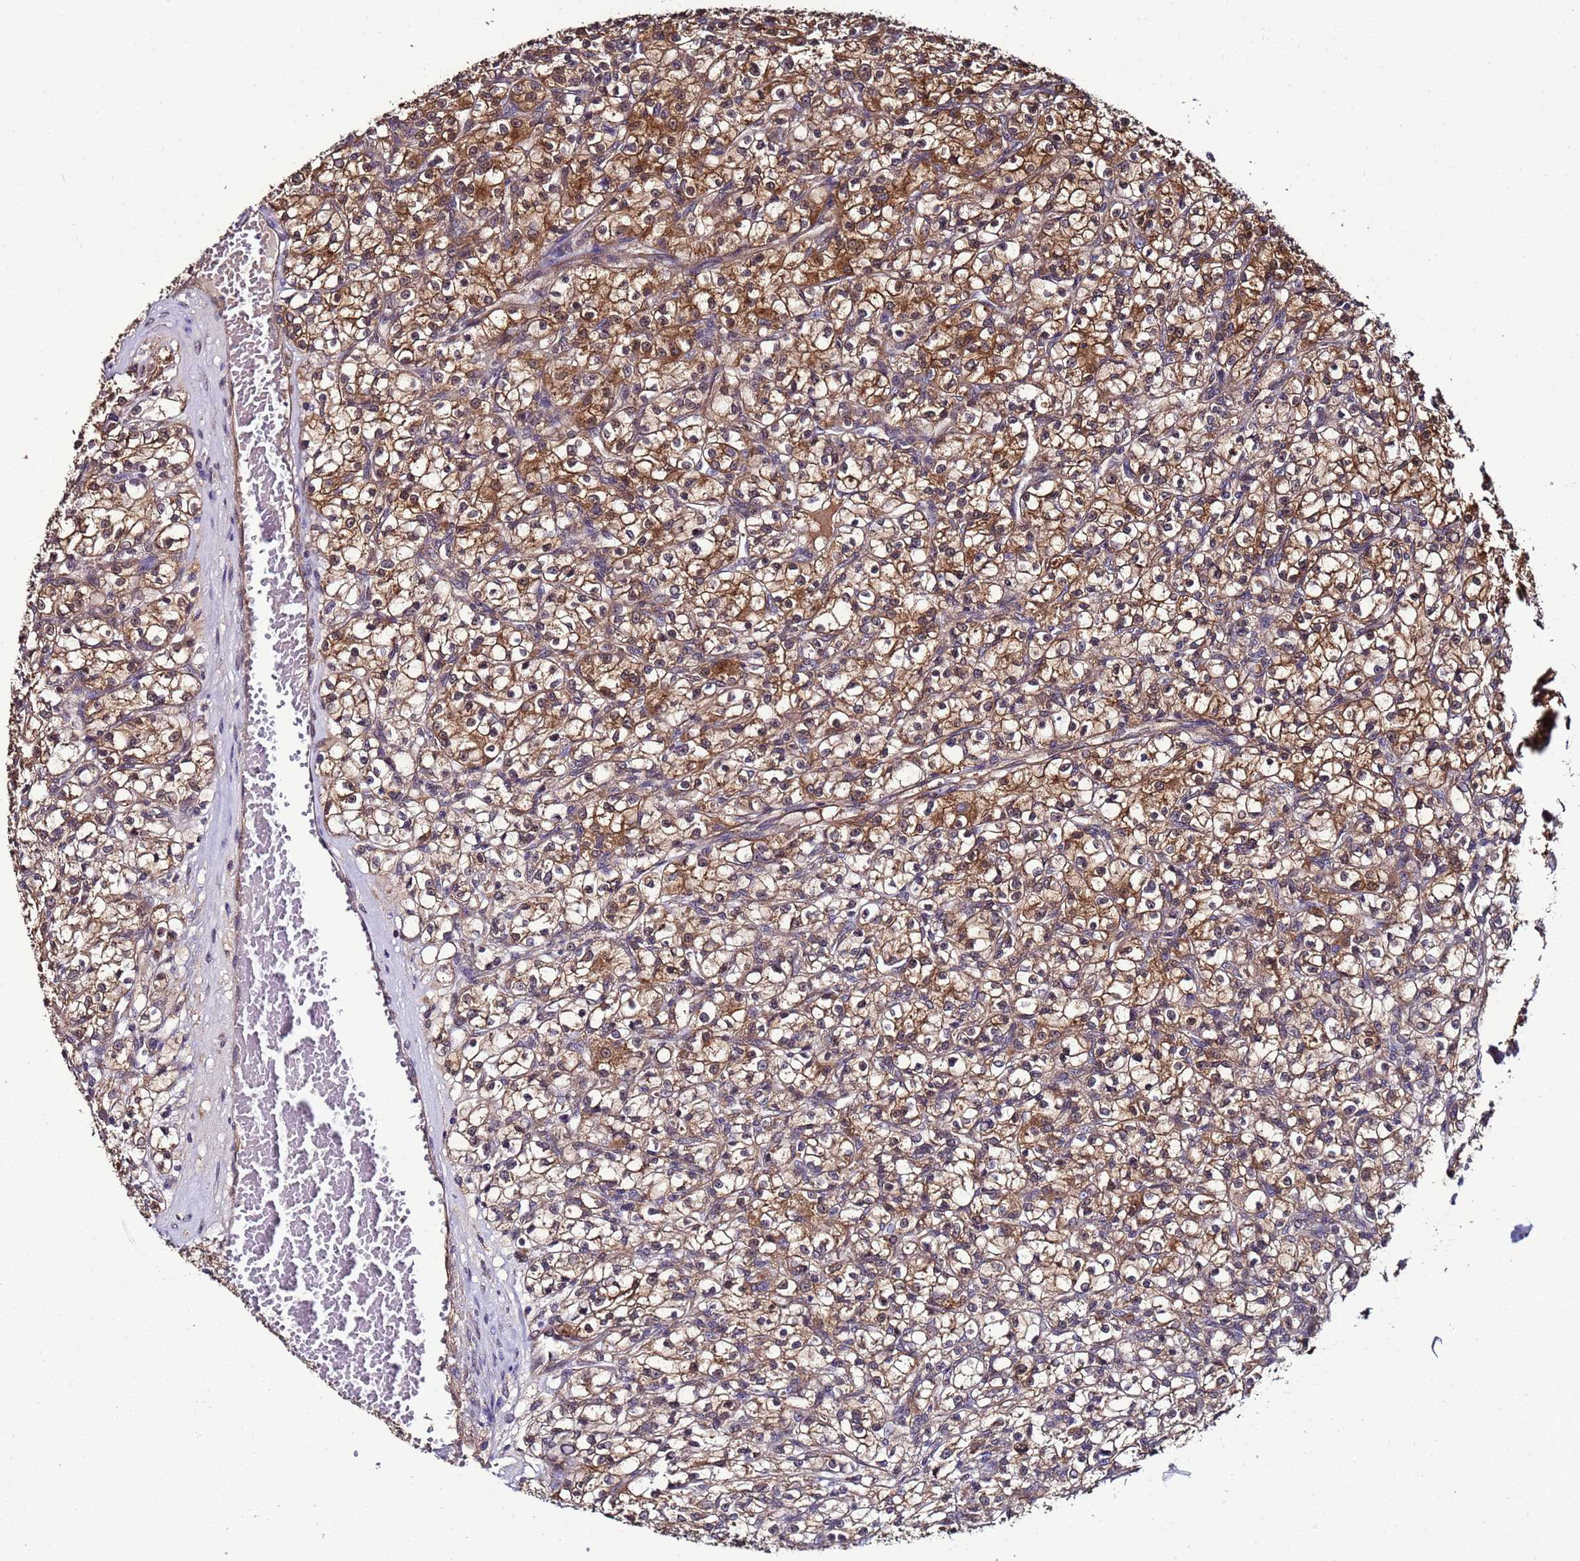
{"staining": {"intensity": "moderate", "quantity": ">75%", "location": "cytoplasmic/membranous"}, "tissue": "renal cancer", "cell_type": "Tumor cells", "image_type": "cancer", "snomed": [{"axis": "morphology", "description": "Adenocarcinoma, NOS"}, {"axis": "topography", "description": "Kidney"}], "caption": "Approximately >75% of tumor cells in human renal cancer (adenocarcinoma) demonstrate moderate cytoplasmic/membranous protein positivity as visualized by brown immunohistochemical staining.", "gene": "NAXE", "patient": {"sex": "female", "age": 59}}